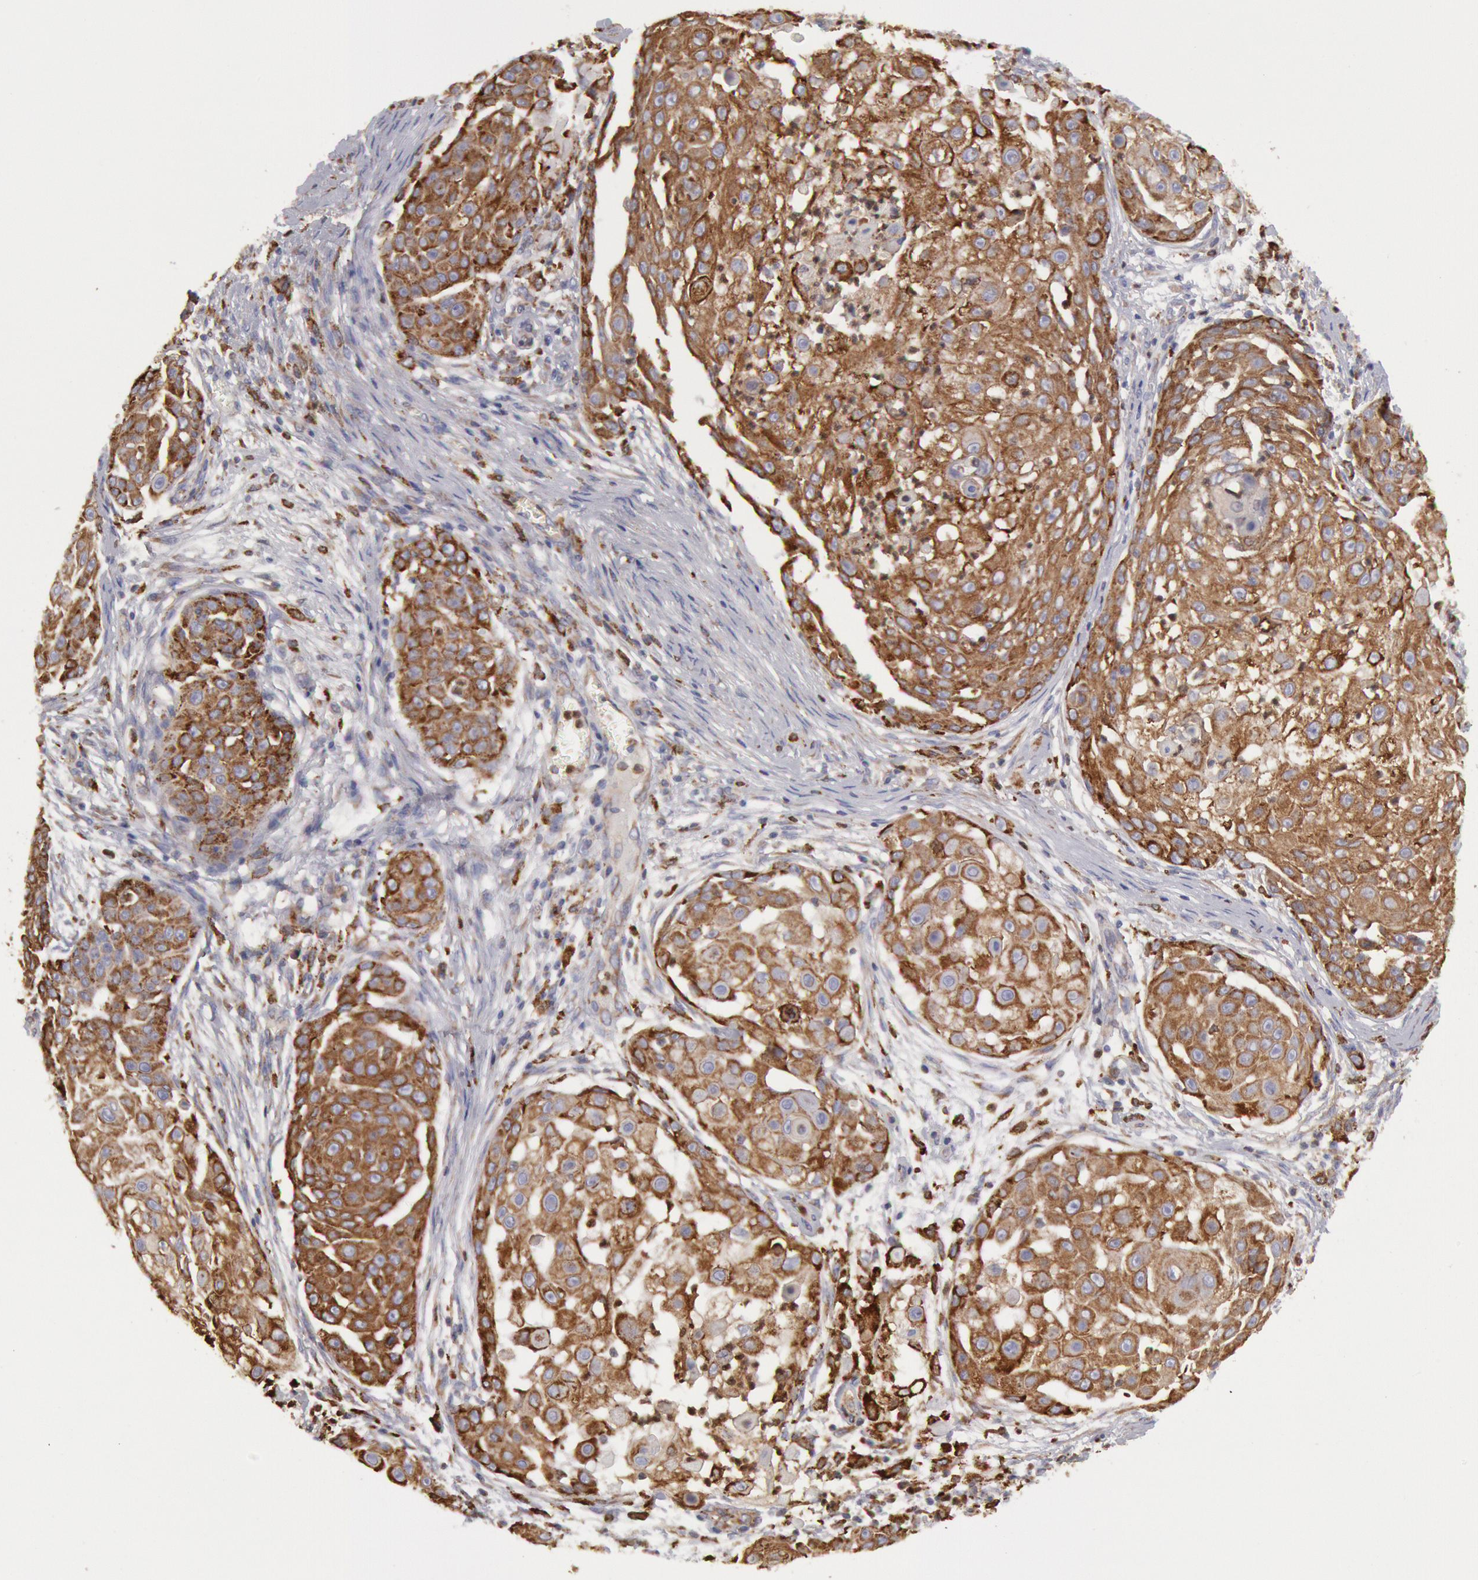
{"staining": {"intensity": "moderate", "quantity": ">75%", "location": "cytoplasmic/membranous"}, "tissue": "skin cancer", "cell_type": "Tumor cells", "image_type": "cancer", "snomed": [{"axis": "morphology", "description": "Squamous cell carcinoma, NOS"}, {"axis": "topography", "description": "Skin"}], "caption": "This is a photomicrograph of immunohistochemistry (IHC) staining of skin squamous cell carcinoma, which shows moderate staining in the cytoplasmic/membranous of tumor cells.", "gene": "ERP44", "patient": {"sex": "female", "age": 57}}